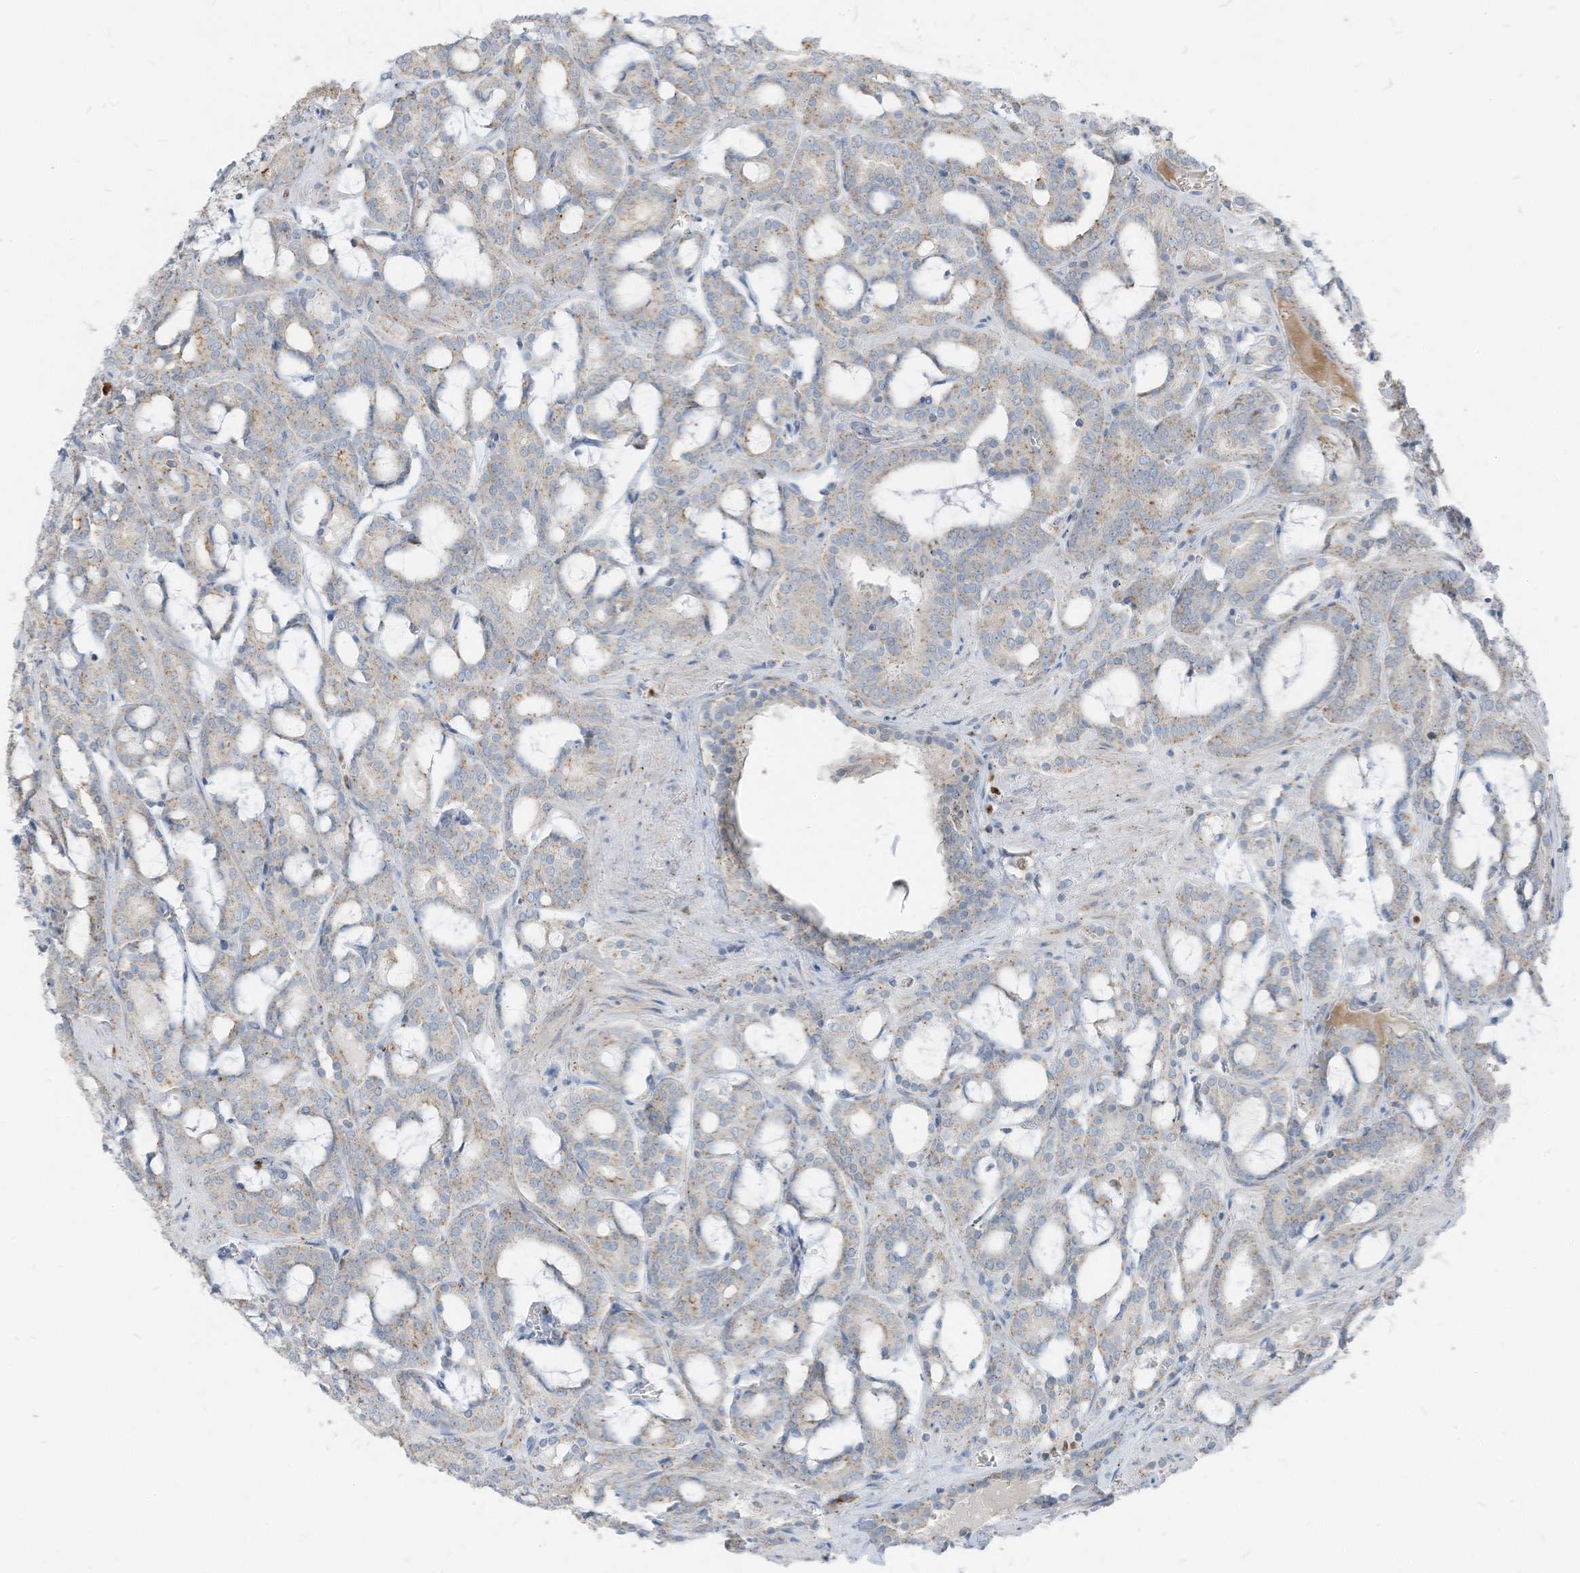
{"staining": {"intensity": "weak", "quantity": "25%-75%", "location": "cytoplasmic/membranous"}, "tissue": "prostate cancer", "cell_type": "Tumor cells", "image_type": "cancer", "snomed": [{"axis": "morphology", "description": "Adenocarcinoma, High grade"}, {"axis": "topography", "description": "Prostate and seminal vesicle, NOS"}], "caption": "Protein staining exhibits weak cytoplasmic/membranous staining in about 25%-75% of tumor cells in prostate high-grade adenocarcinoma.", "gene": "CHMP2B", "patient": {"sex": "male", "age": 67}}